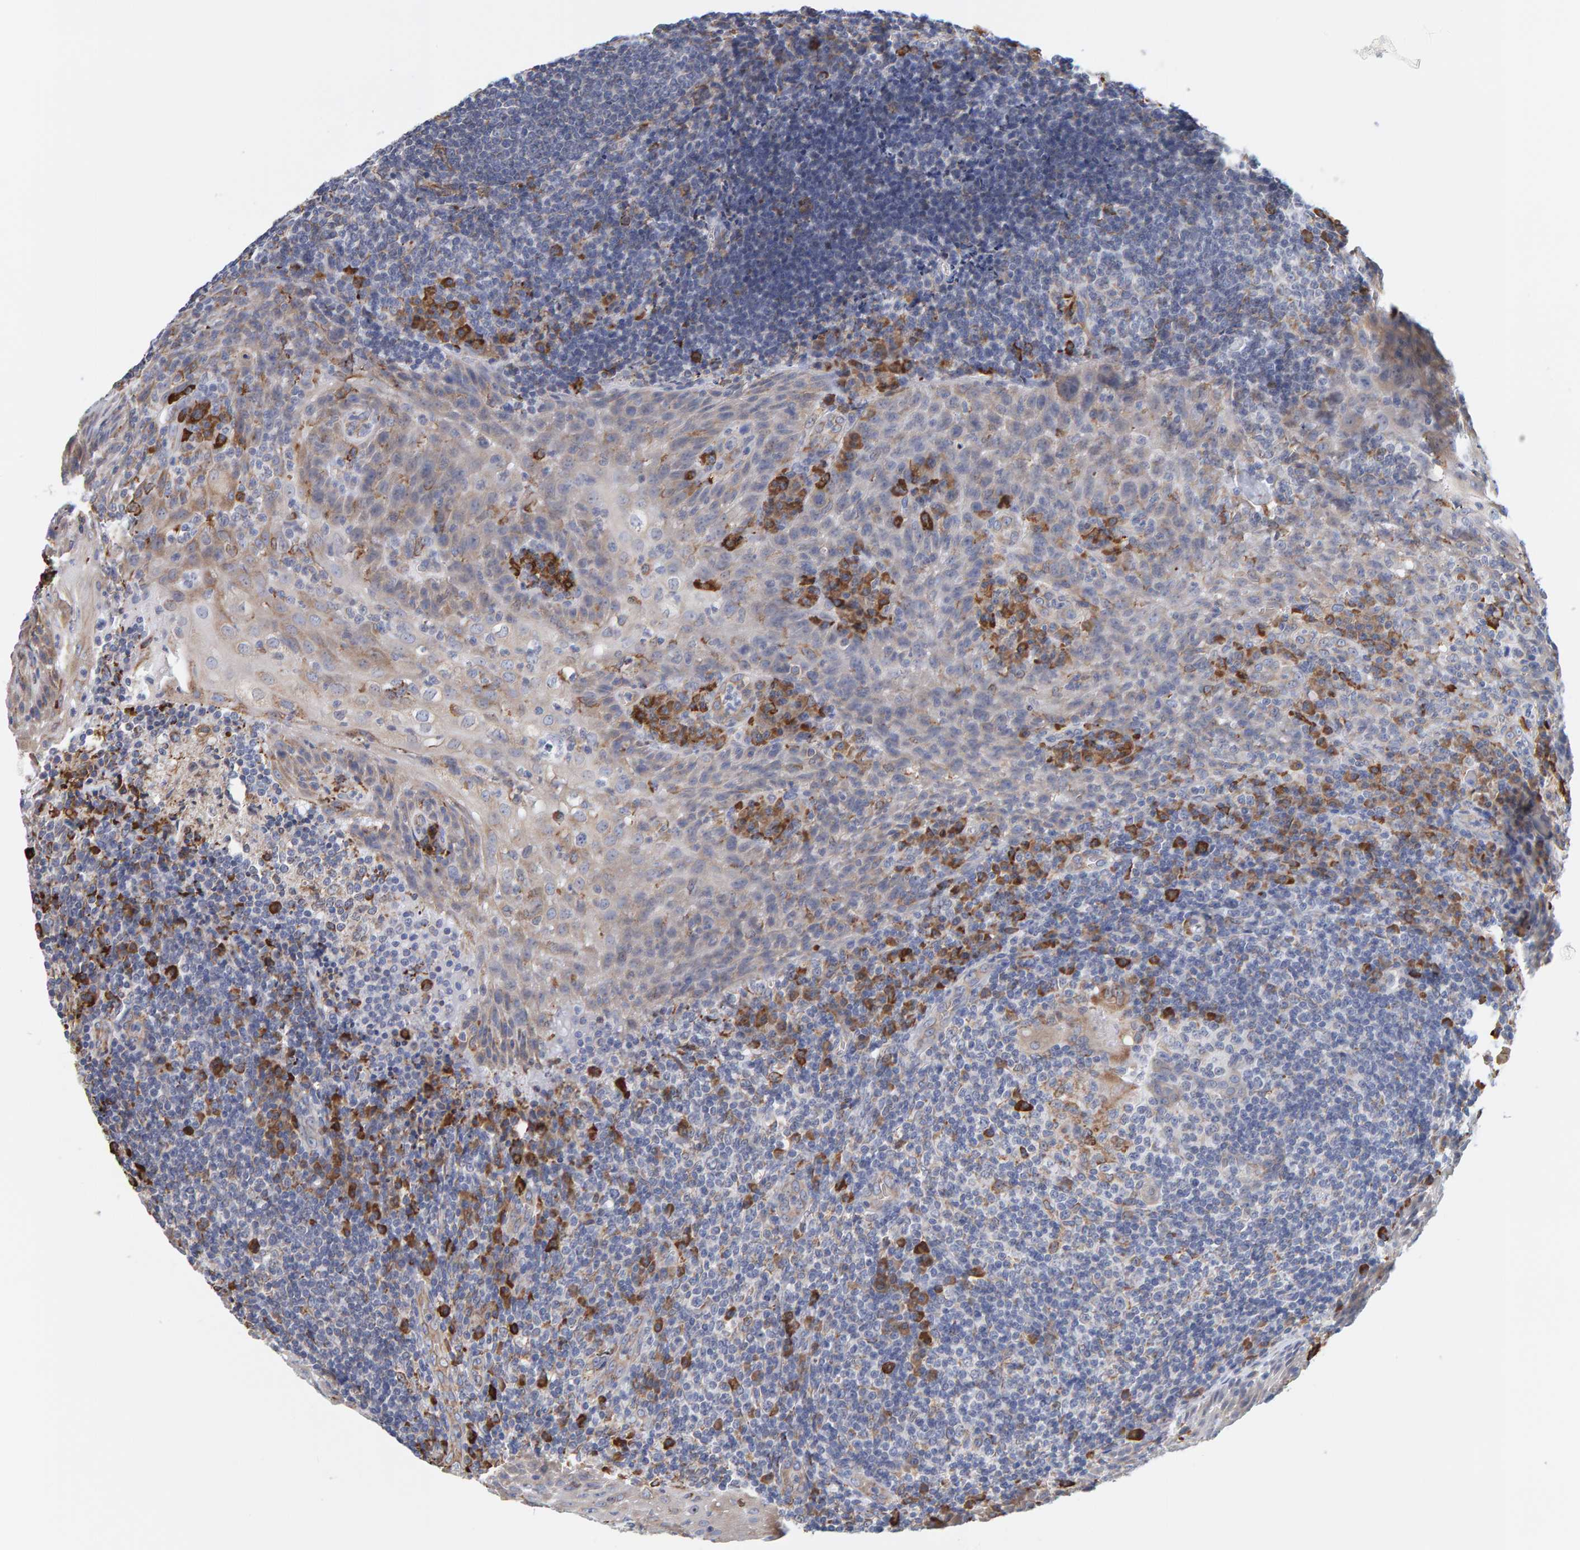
{"staining": {"intensity": "strong", "quantity": "<25%", "location": "cytoplasmic/membranous"}, "tissue": "tonsil", "cell_type": "Germinal center cells", "image_type": "normal", "snomed": [{"axis": "morphology", "description": "Normal tissue, NOS"}, {"axis": "topography", "description": "Tonsil"}], "caption": "Immunohistochemistry of unremarkable tonsil reveals medium levels of strong cytoplasmic/membranous staining in approximately <25% of germinal center cells.", "gene": "SGPL1", "patient": {"sex": "male", "age": 37}}